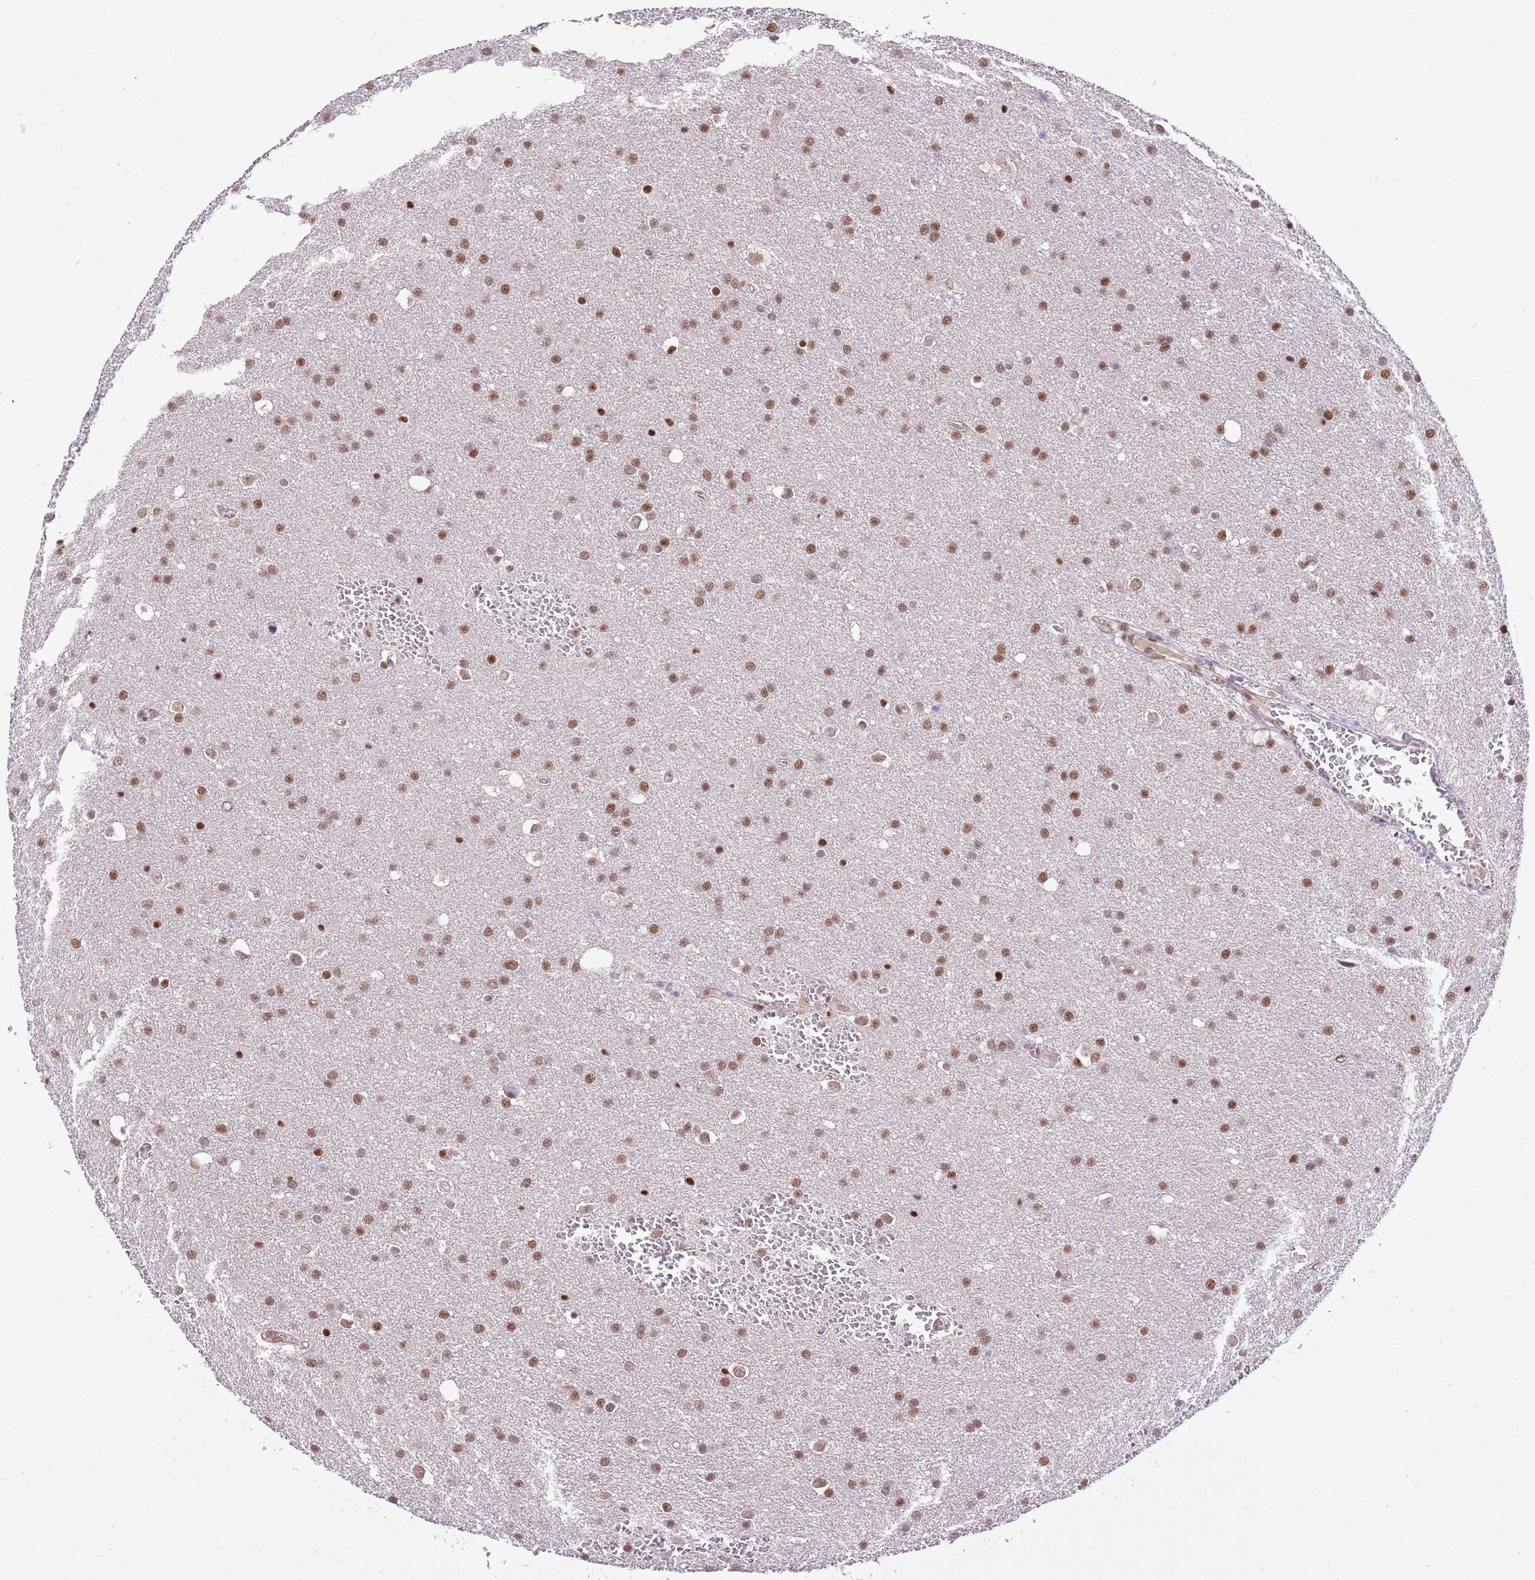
{"staining": {"intensity": "moderate", "quantity": ">75%", "location": "nuclear"}, "tissue": "glioma", "cell_type": "Tumor cells", "image_type": "cancer", "snomed": [{"axis": "morphology", "description": "Glioma, malignant, Low grade"}, {"axis": "topography", "description": "Brain"}], "caption": "Immunohistochemistry of human glioma exhibits medium levels of moderate nuclear positivity in approximately >75% of tumor cells. The protein of interest is shown in brown color, while the nuclei are stained blue.", "gene": "NACC2", "patient": {"sex": "female", "age": 32}}